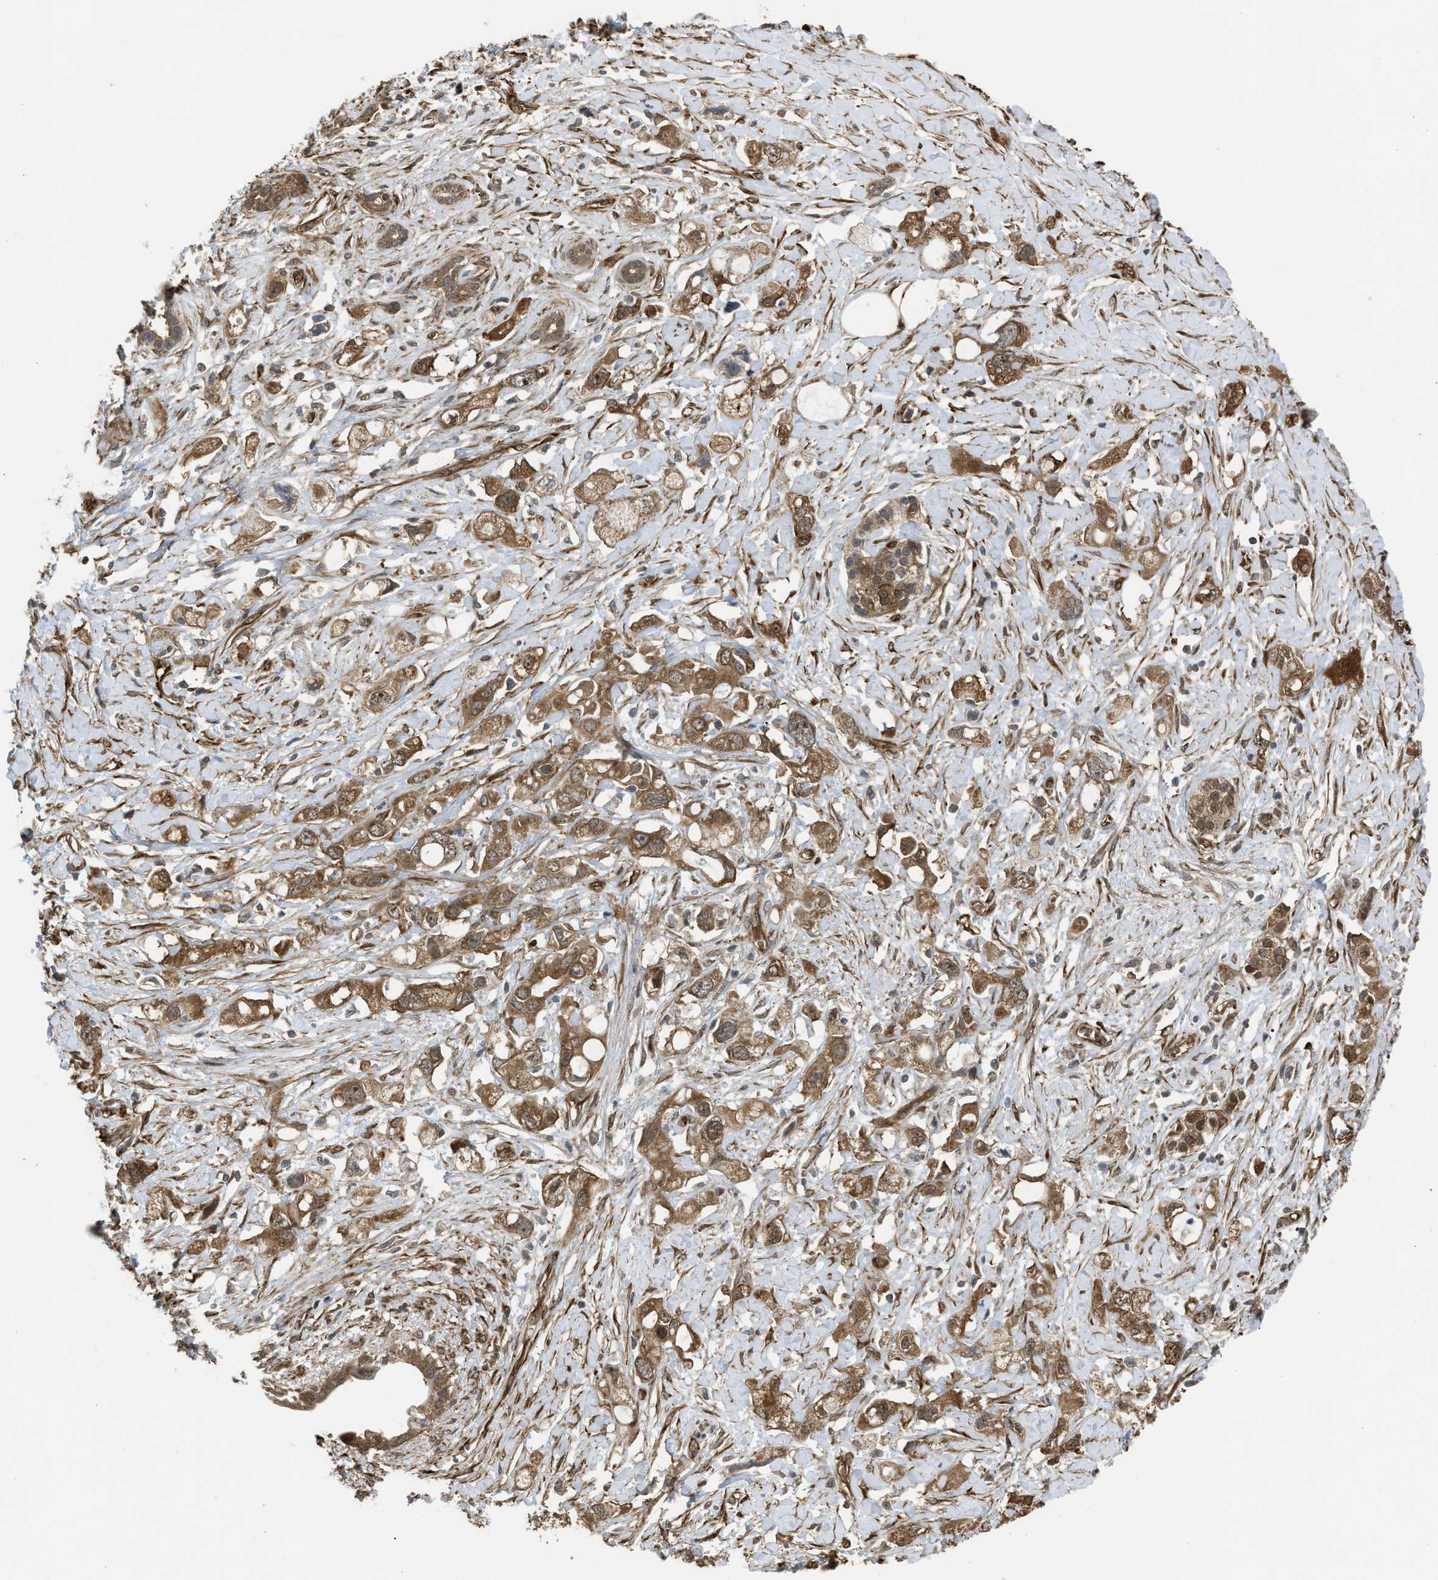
{"staining": {"intensity": "moderate", "quantity": ">75%", "location": "cytoplasmic/membranous"}, "tissue": "pancreatic cancer", "cell_type": "Tumor cells", "image_type": "cancer", "snomed": [{"axis": "morphology", "description": "Adenocarcinoma, NOS"}, {"axis": "topography", "description": "Pancreas"}], "caption": "IHC photomicrograph of human pancreatic adenocarcinoma stained for a protein (brown), which shows medium levels of moderate cytoplasmic/membranous positivity in about >75% of tumor cells.", "gene": "BAG3", "patient": {"sex": "female", "age": 56}}